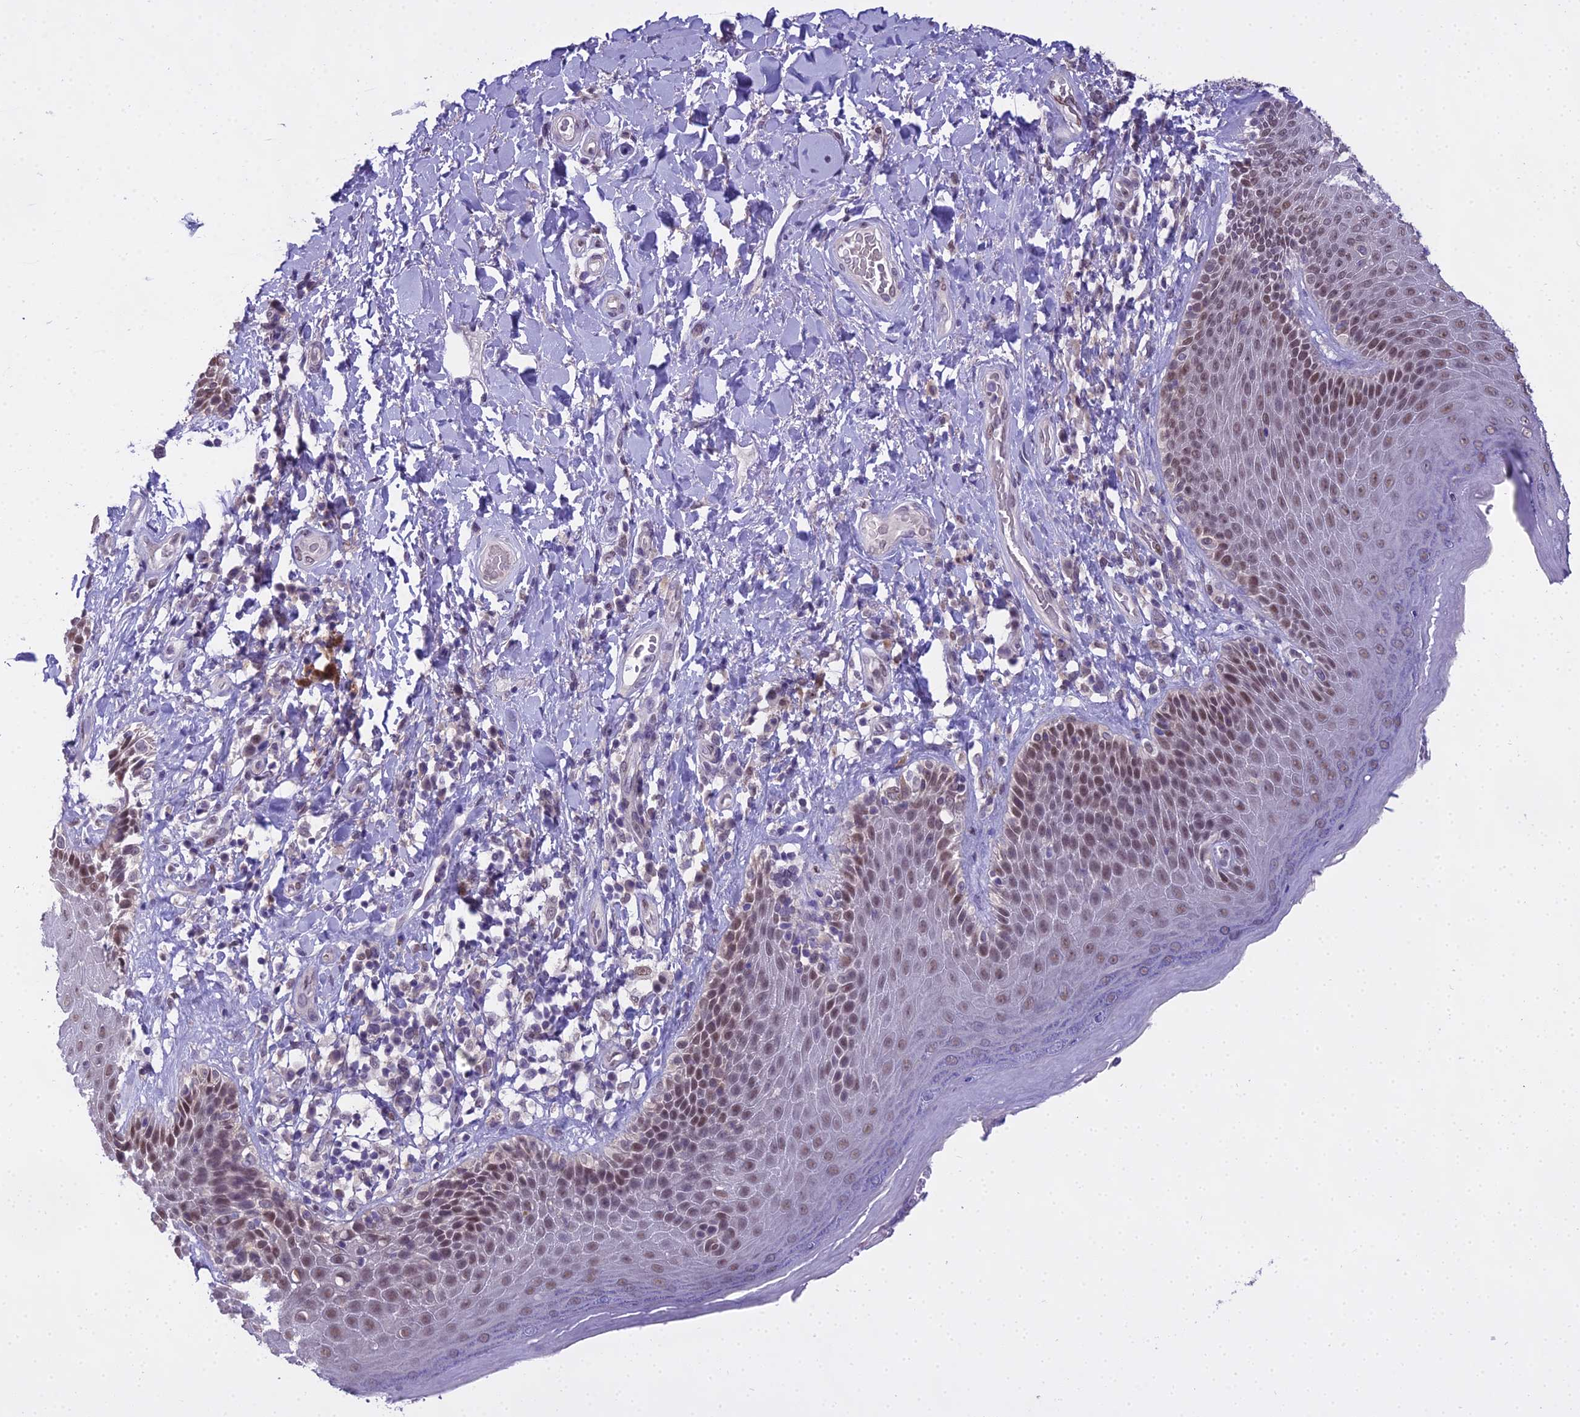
{"staining": {"intensity": "moderate", "quantity": "25%-75%", "location": "nuclear"}, "tissue": "skin", "cell_type": "Epidermal cells", "image_type": "normal", "snomed": [{"axis": "morphology", "description": "Normal tissue, NOS"}, {"axis": "topography", "description": "Anal"}], "caption": "DAB immunohistochemical staining of benign human skin displays moderate nuclear protein positivity in approximately 25%-75% of epidermal cells. (Brightfield microscopy of DAB IHC at high magnification).", "gene": "MAT2A", "patient": {"sex": "female", "age": 89}}